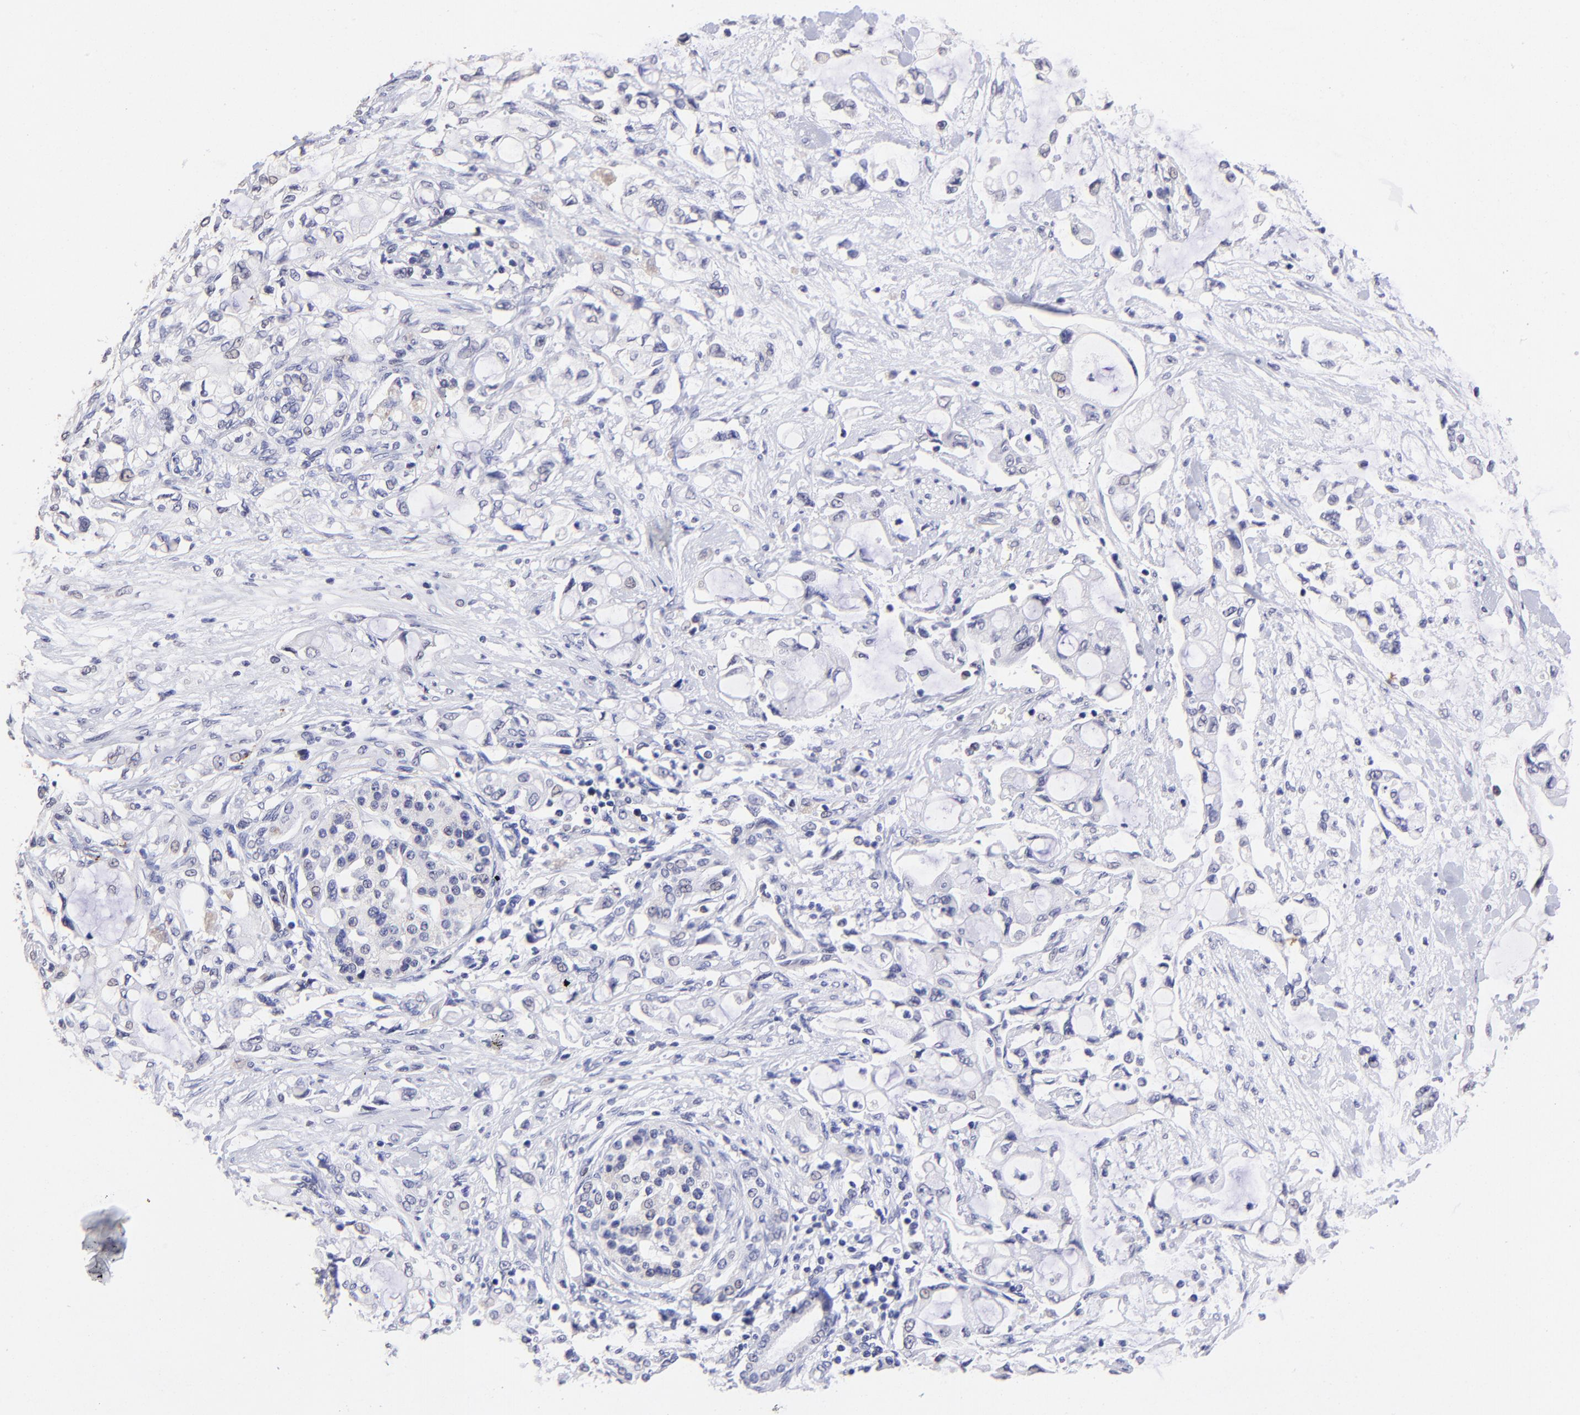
{"staining": {"intensity": "negative", "quantity": "none", "location": "none"}, "tissue": "pancreatic cancer", "cell_type": "Tumor cells", "image_type": "cancer", "snomed": [{"axis": "morphology", "description": "Adenocarcinoma, NOS"}, {"axis": "topography", "description": "Pancreas"}], "caption": "Tumor cells are negative for brown protein staining in pancreatic cancer (adenocarcinoma).", "gene": "DNMT1", "patient": {"sex": "female", "age": 70}}